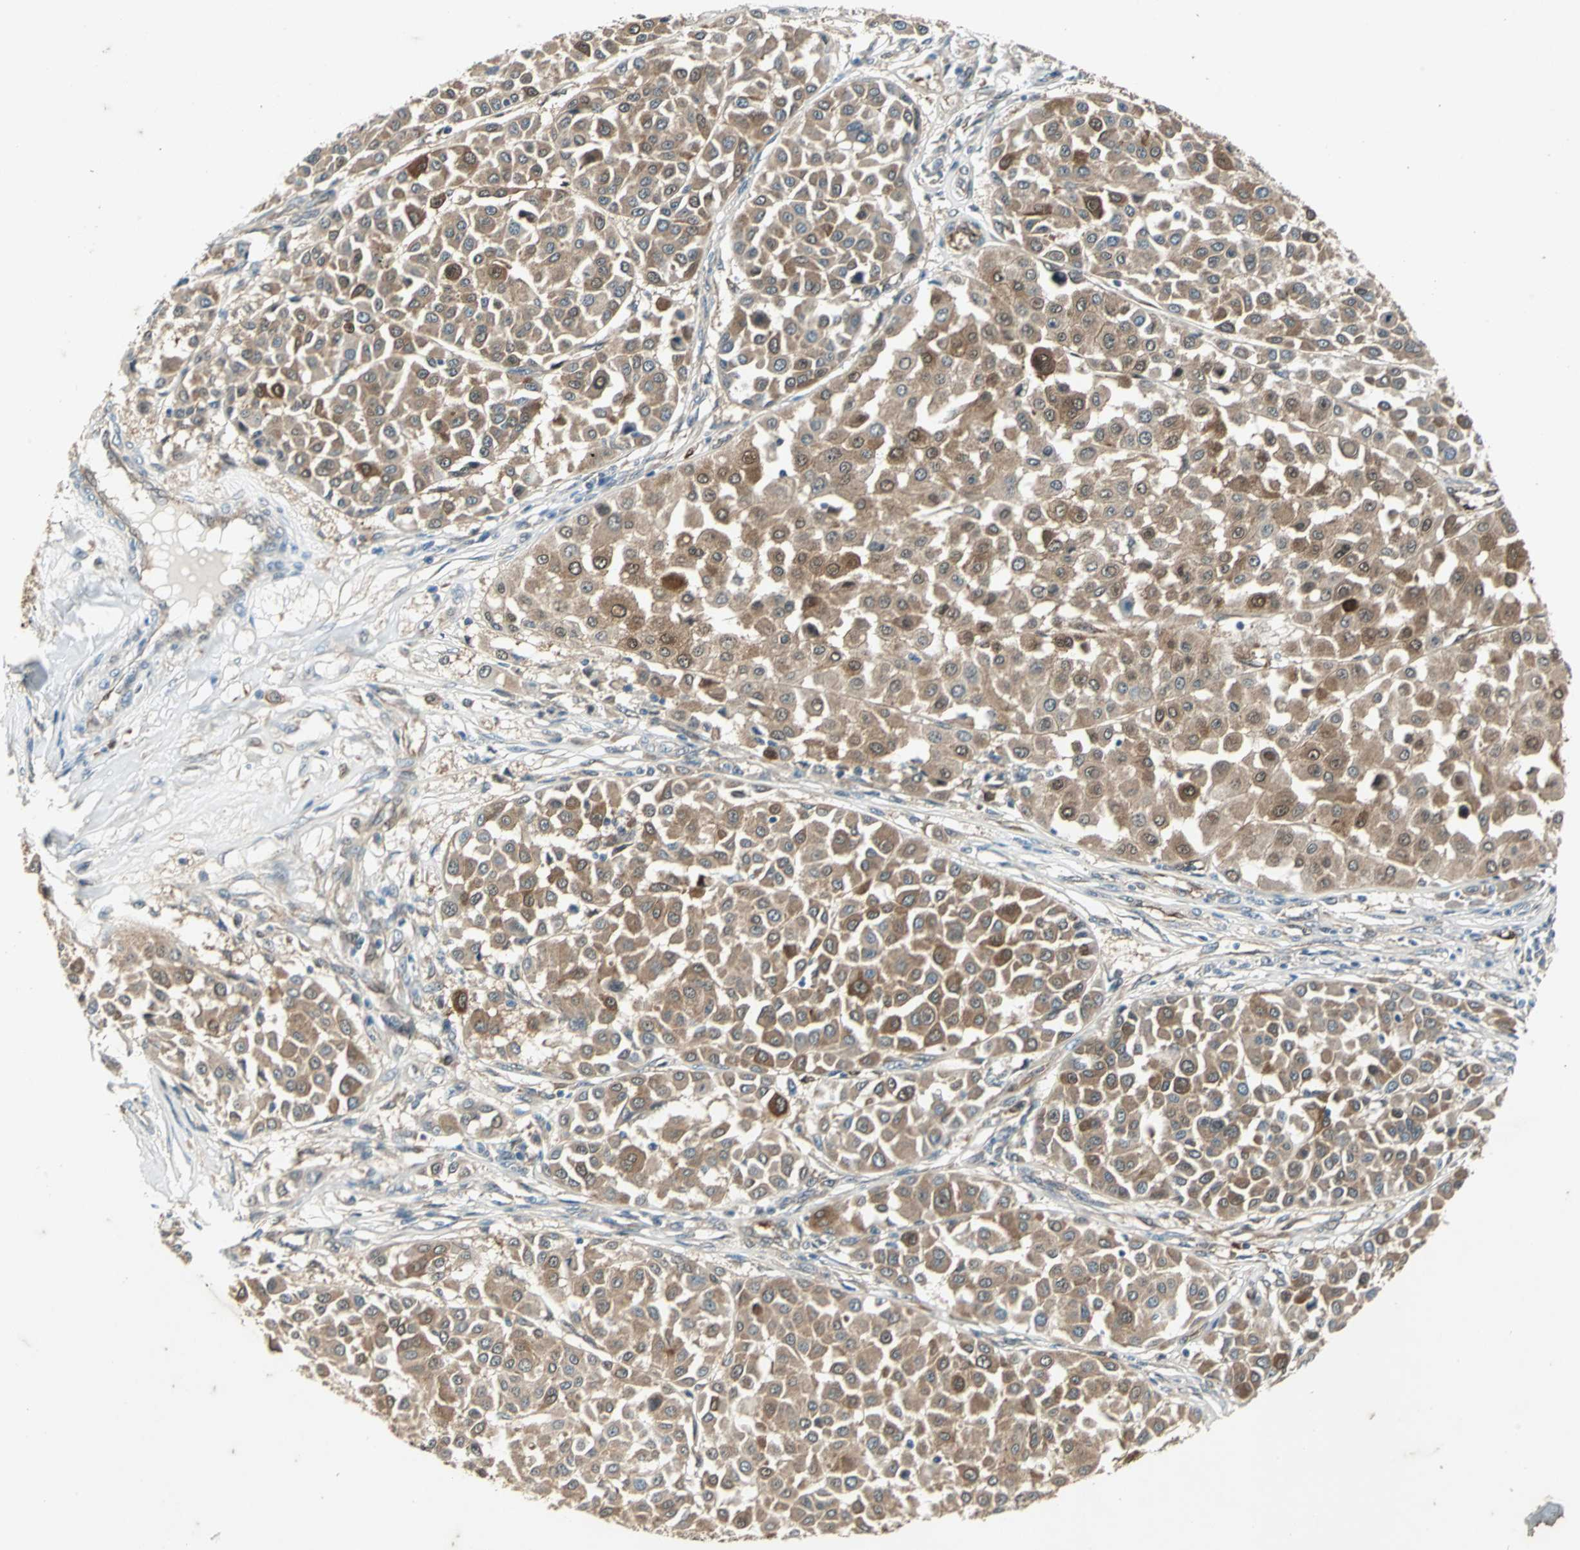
{"staining": {"intensity": "moderate", "quantity": ">75%", "location": "cytoplasmic/membranous"}, "tissue": "melanoma", "cell_type": "Tumor cells", "image_type": "cancer", "snomed": [{"axis": "morphology", "description": "Malignant melanoma, Metastatic site"}, {"axis": "topography", "description": "Soft tissue"}], "caption": "Brown immunohistochemical staining in malignant melanoma (metastatic site) demonstrates moderate cytoplasmic/membranous staining in about >75% of tumor cells.", "gene": "RRM2B", "patient": {"sex": "male", "age": 41}}